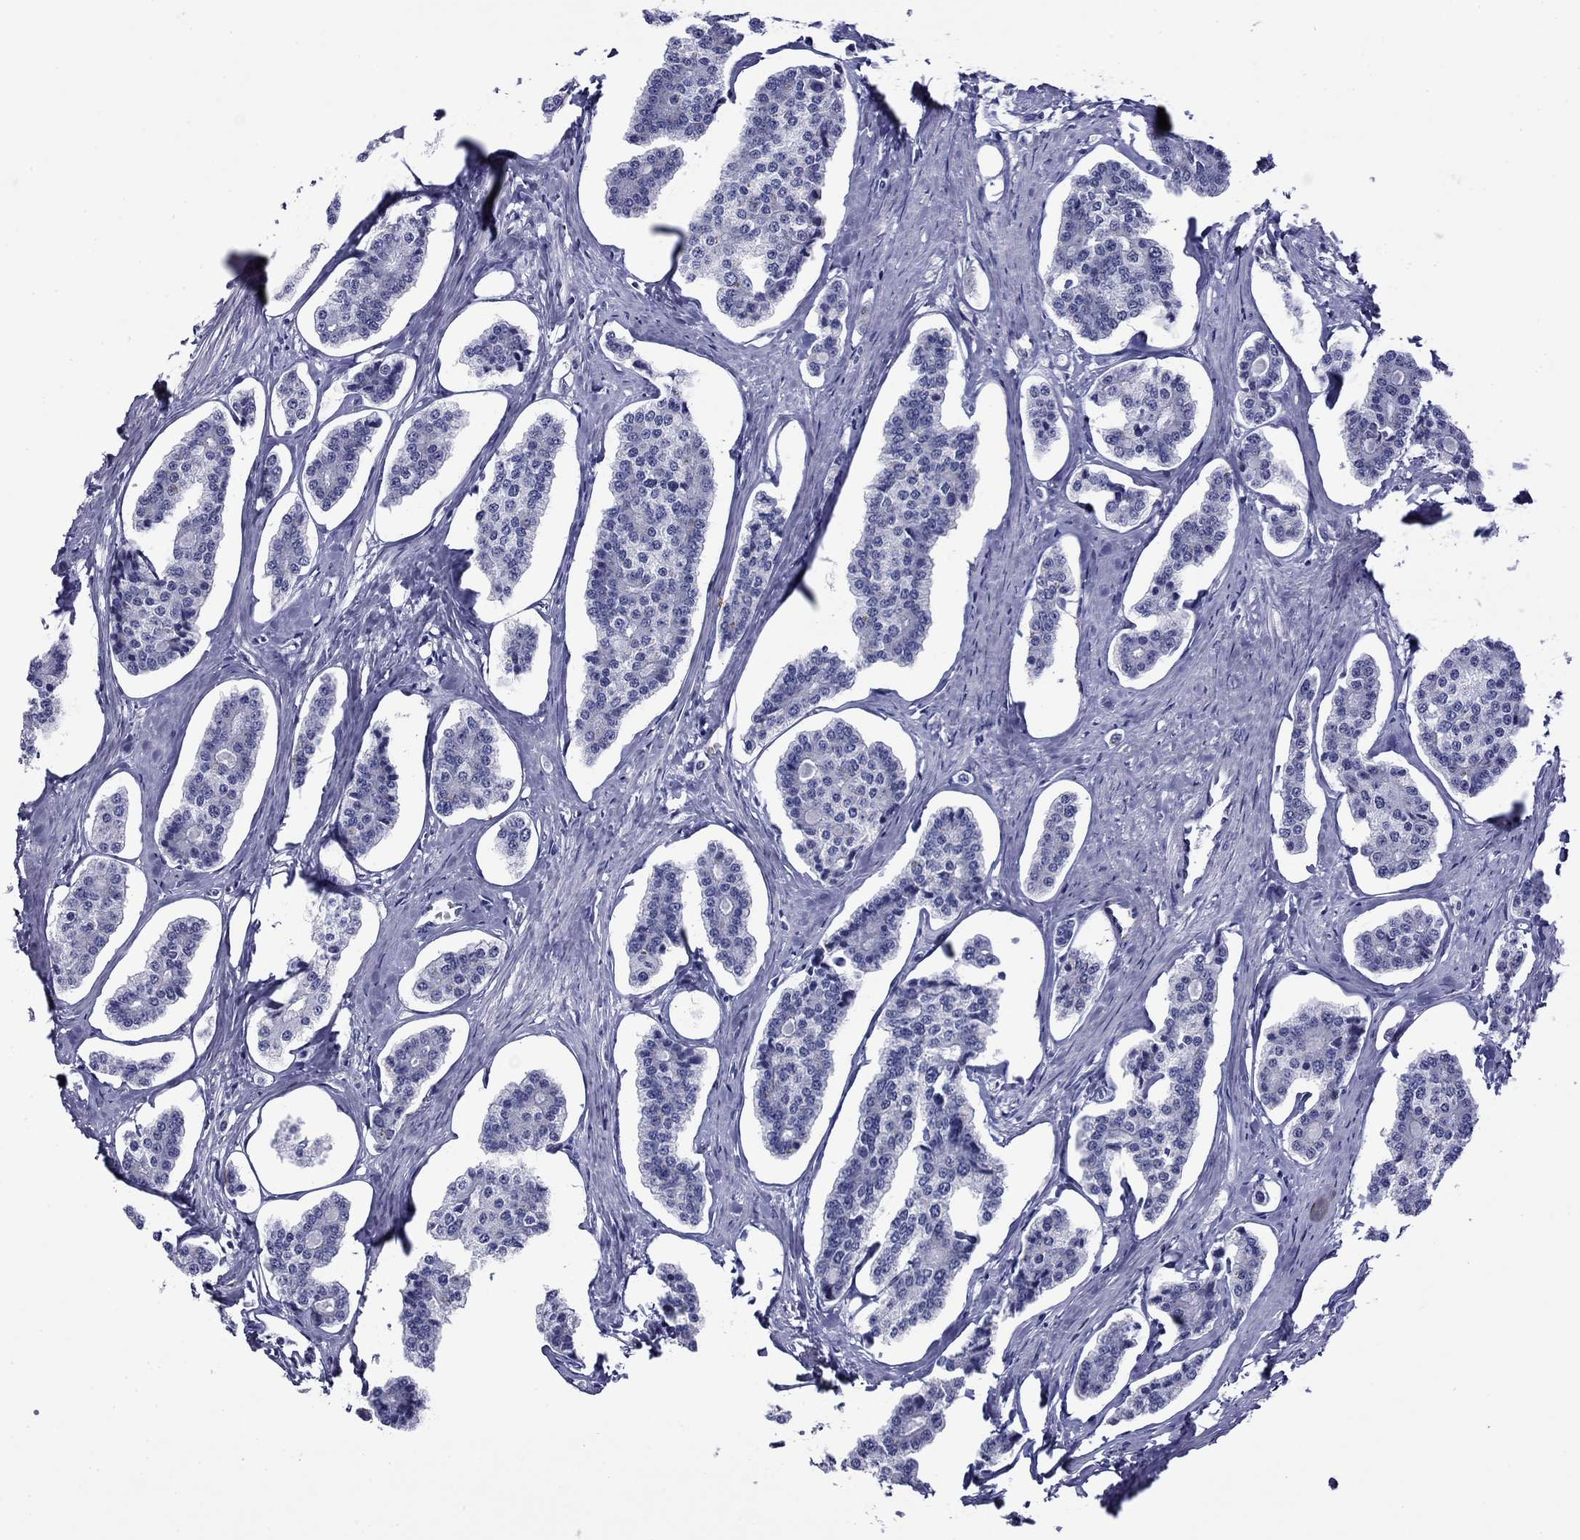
{"staining": {"intensity": "negative", "quantity": "none", "location": "none"}, "tissue": "carcinoid", "cell_type": "Tumor cells", "image_type": "cancer", "snomed": [{"axis": "morphology", "description": "Carcinoid, malignant, NOS"}, {"axis": "topography", "description": "Small intestine"}], "caption": "This is an immunohistochemistry (IHC) micrograph of human malignant carcinoid. There is no expression in tumor cells.", "gene": "ROM1", "patient": {"sex": "female", "age": 65}}